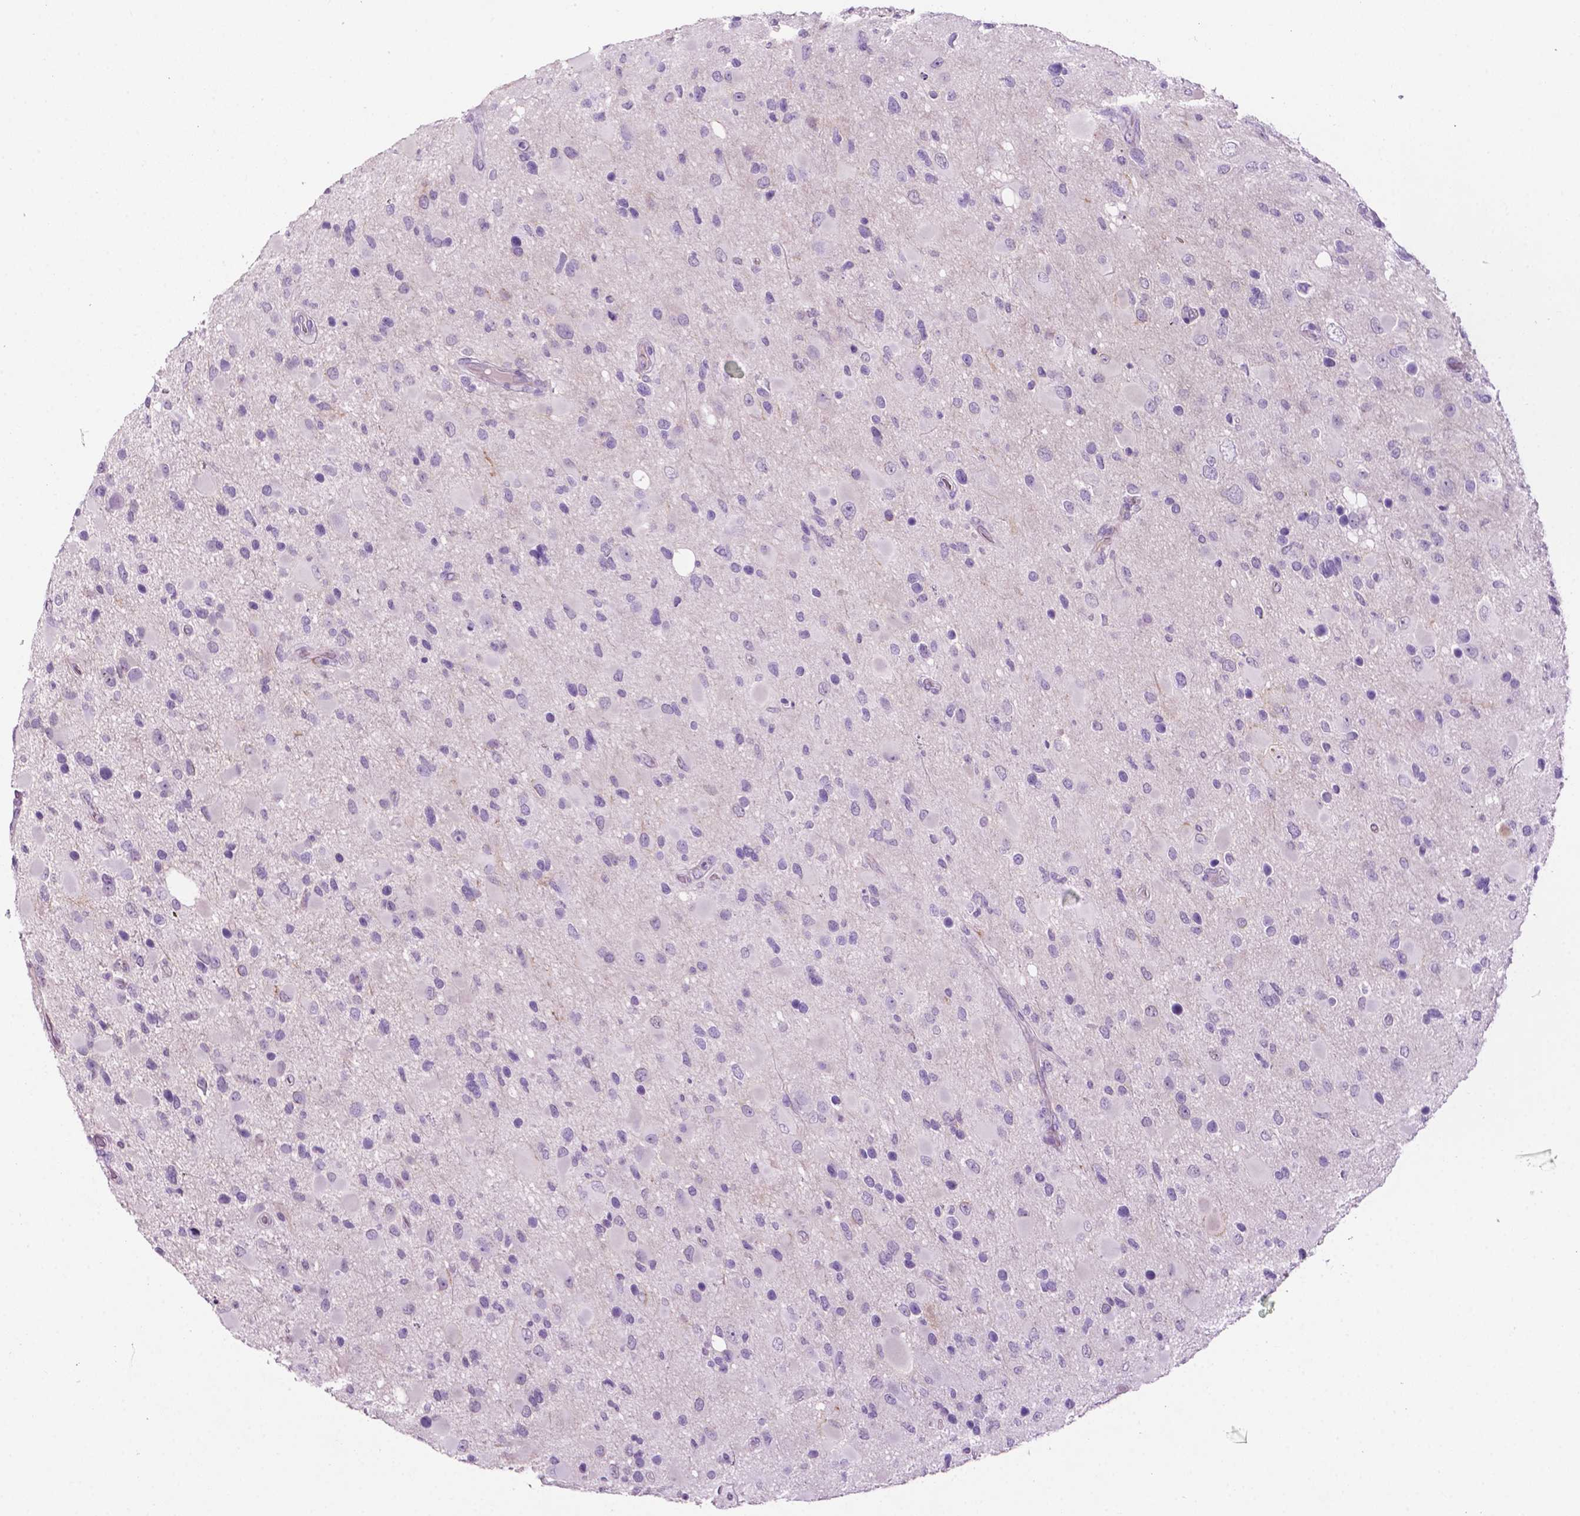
{"staining": {"intensity": "negative", "quantity": "none", "location": "none"}, "tissue": "glioma", "cell_type": "Tumor cells", "image_type": "cancer", "snomed": [{"axis": "morphology", "description": "Glioma, malignant, Low grade"}, {"axis": "topography", "description": "Brain"}], "caption": "Protein analysis of low-grade glioma (malignant) exhibits no significant positivity in tumor cells. (DAB immunohistochemistry (IHC) with hematoxylin counter stain).", "gene": "PHGR1", "patient": {"sex": "female", "age": 32}}